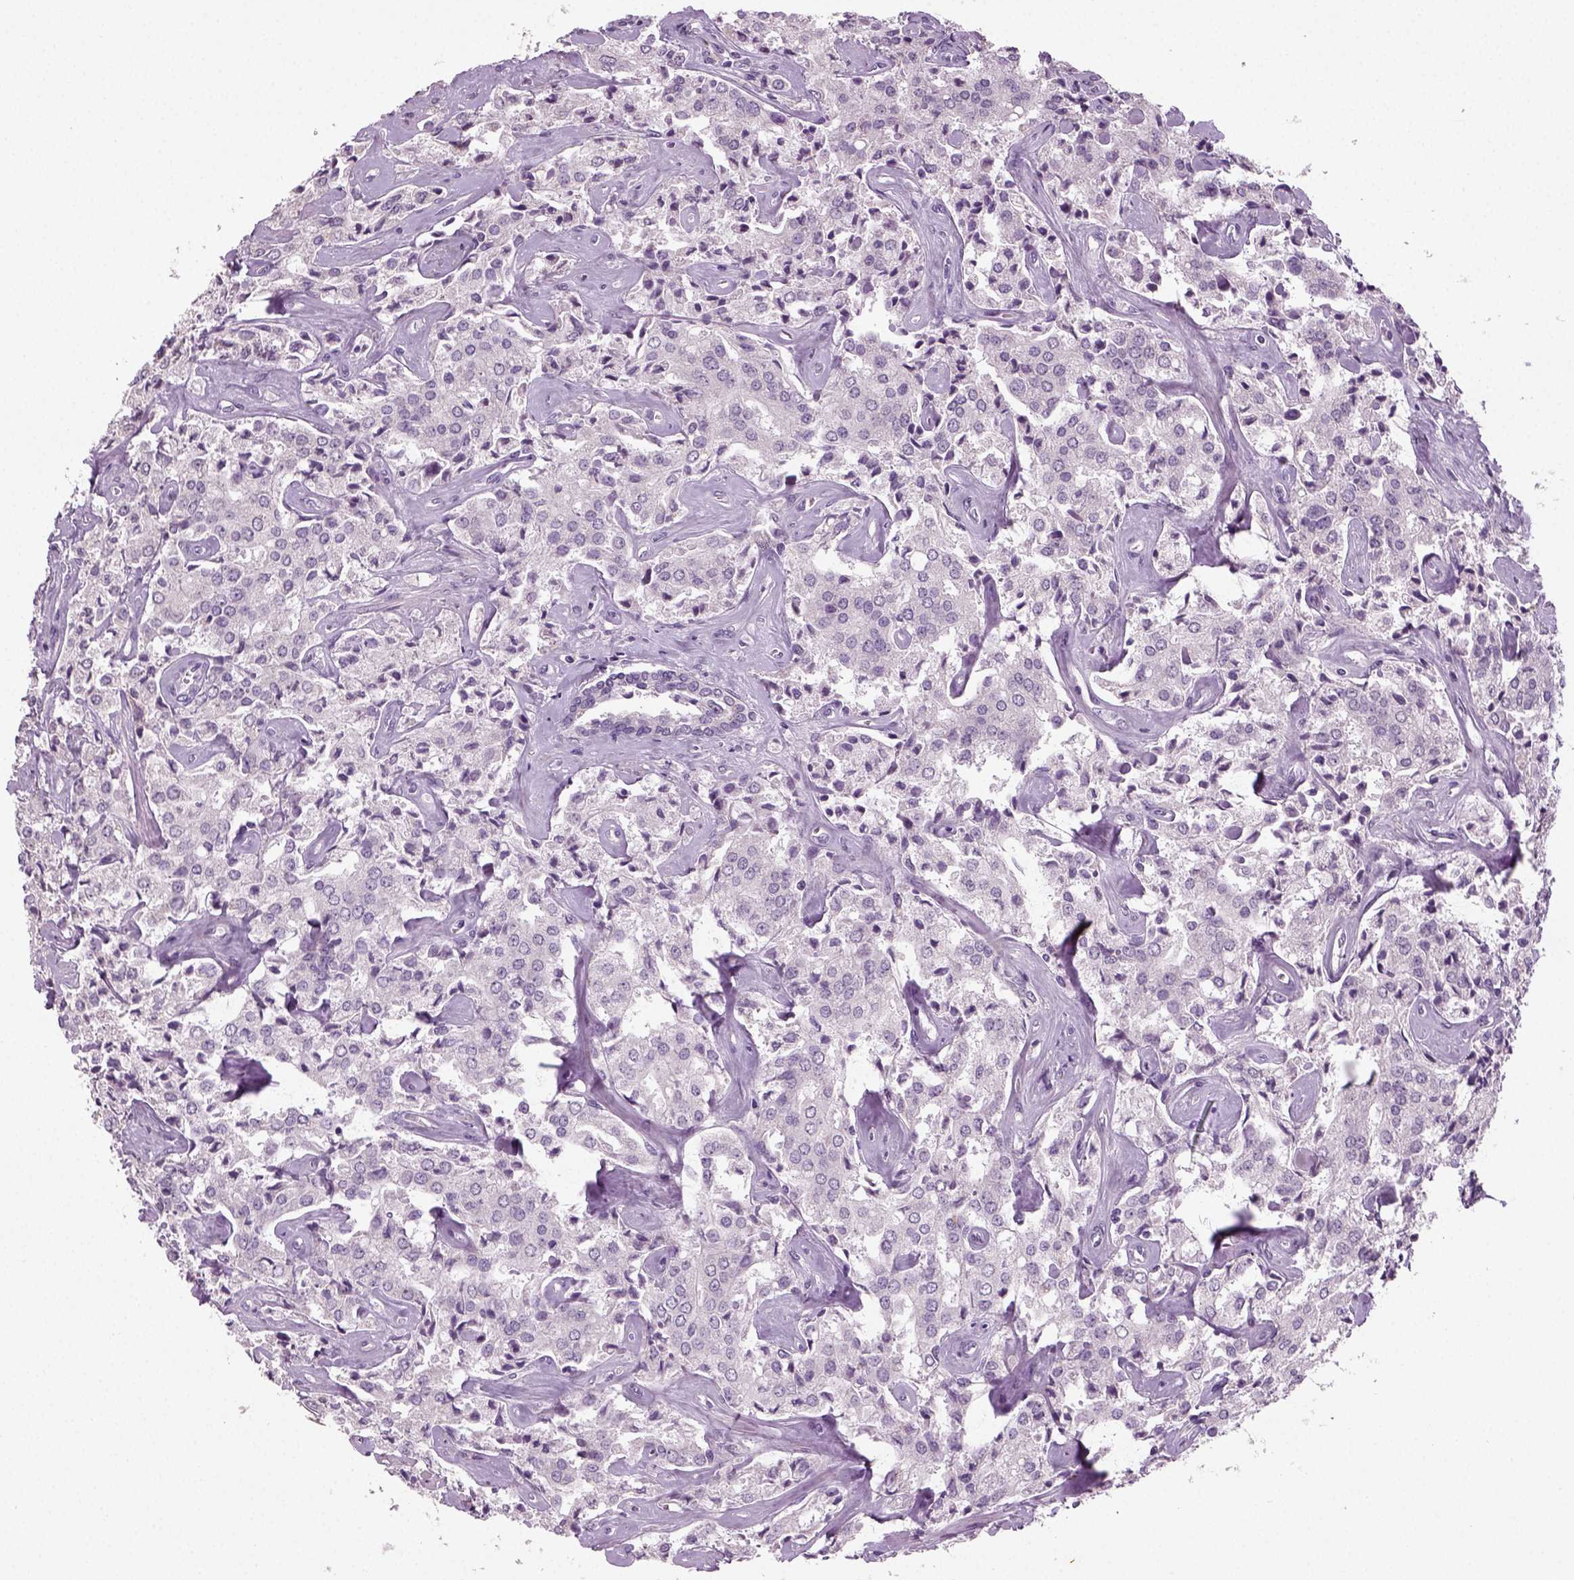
{"staining": {"intensity": "negative", "quantity": "none", "location": "none"}, "tissue": "prostate cancer", "cell_type": "Tumor cells", "image_type": "cancer", "snomed": [{"axis": "morphology", "description": "Adenocarcinoma, NOS"}, {"axis": "topography", "description": "Prostate"}], "caption": "This is an immunohistochemistry (IHC) micrograph of human prostate adenocarcinoma. There is no staining in tumor cells.", "gene": "SYNGAP1", "patient": {"sex": "male", "age": 66}}